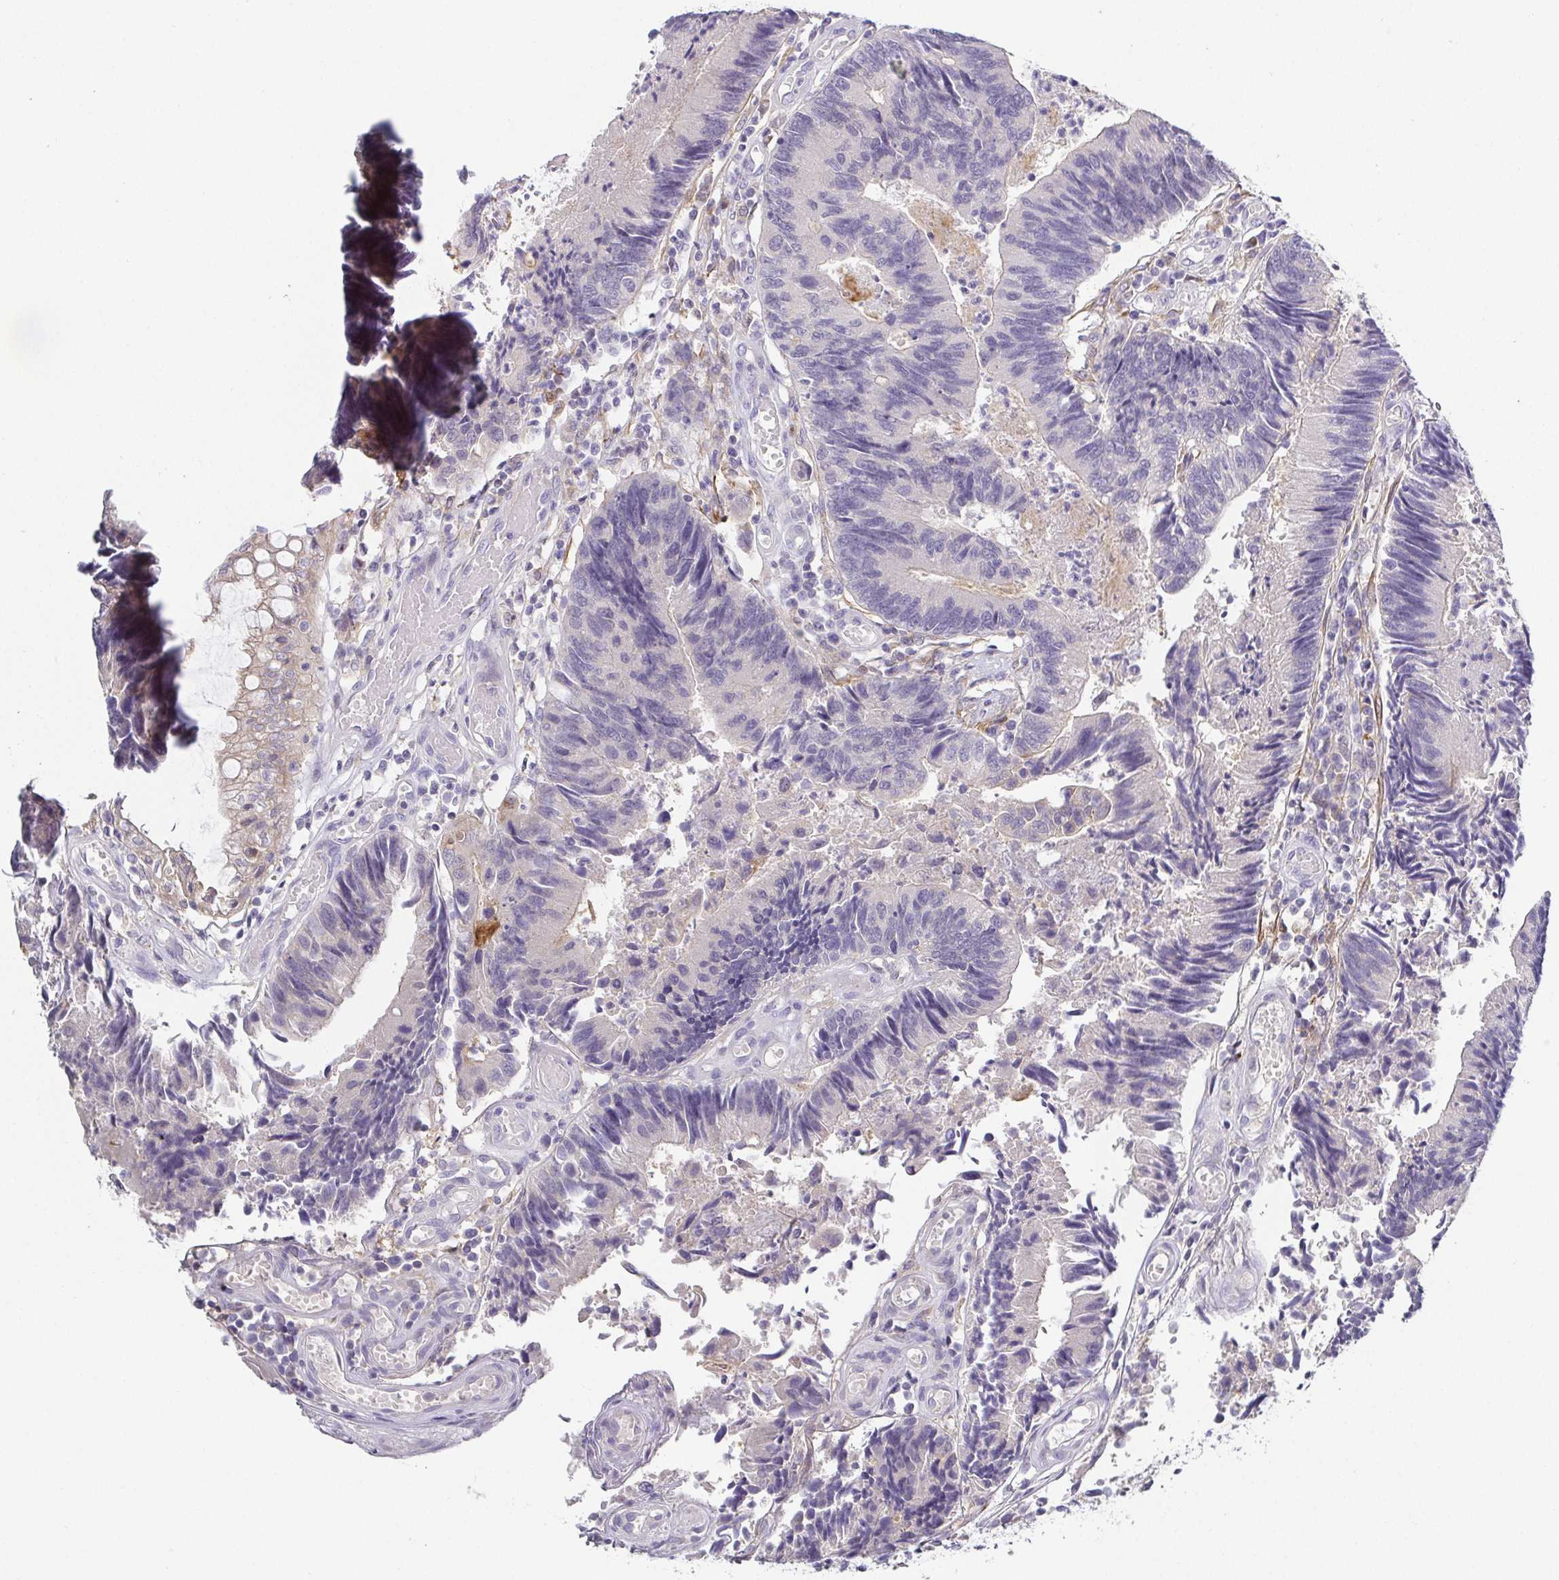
{"staining": {"intensity": "negative", "quantity": "none", "location": "none"}, "tissue": "colorectal cancer", "cell_type": "Tumor cells", "image_type": "cancer", "snomed": [{"axis": "morphology", "description": "Adenocarcinoma, NOS"}, {"axis": "topography", "description": "Colon"}], "caption": "The photomicrograph exhibits no staining of tumor cells in adenocarcinoma (colorectal).", "gene": "RNASE7", "patient": {"sex": "female", "age": 67}}